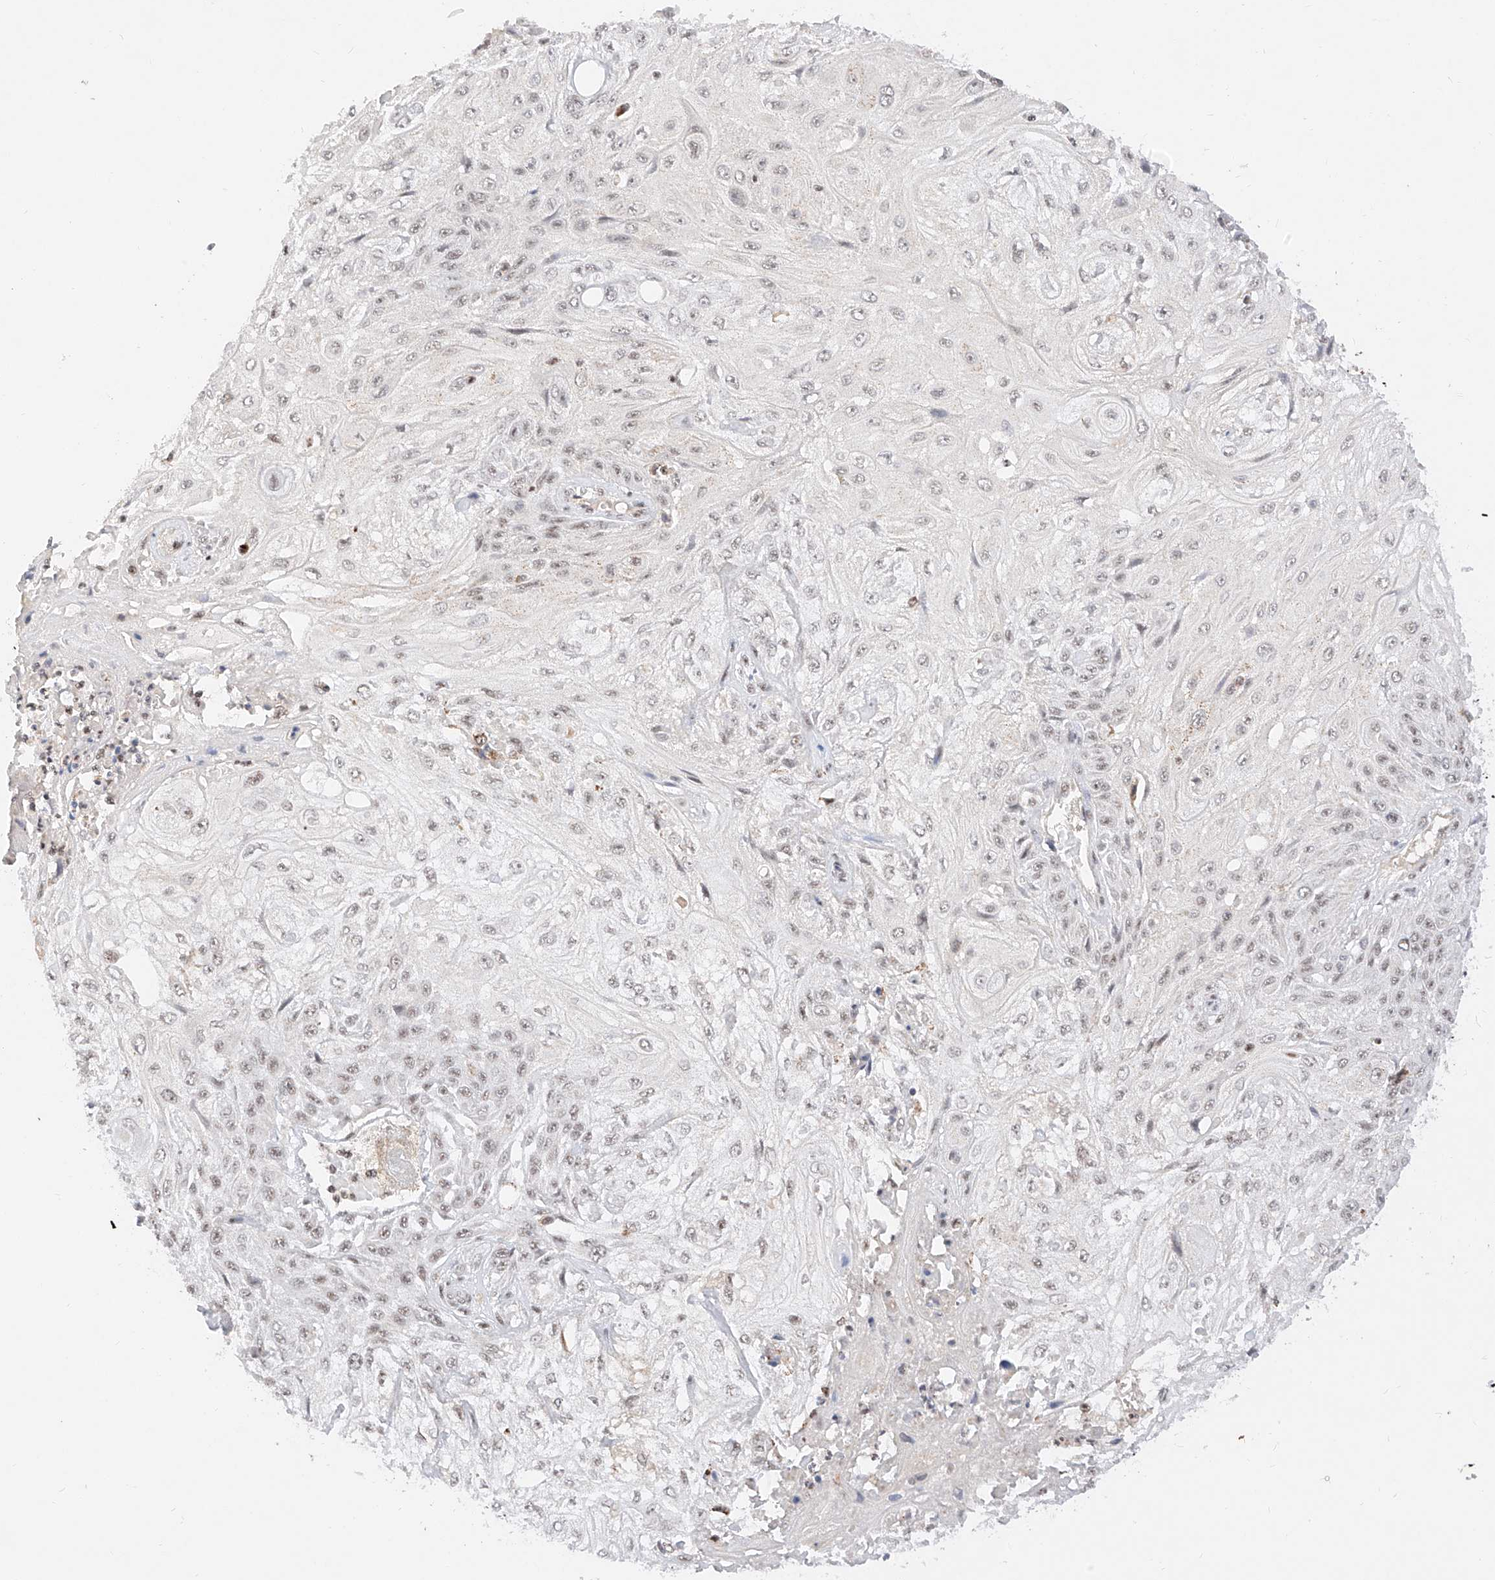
{"staining": {"intensity": "weak", "quantity": "<25%", "location": "nuclear"}, "tissue": "skin cancer", "cell_type": "Tumor cells", "image_type": "cancer", "snomed": [{"axis": "morphology", "description": "Squamous cell carcinoma, NOS"}, {"axis": "morphology", "description": "Squamous cell carcinoma, metastatic, NOS"}, {"axis": "topography", "description": "Skin"}, {"axis": "topography", "description": "Lymph node"}], "caption": "Immunohistochemistry image of squamous cell carcinoma (skin) stained for a protein (brown), which shows no expression in tumor cells.", "gene": "NRF1", "patient": {"sex": "male", "age": 75}}